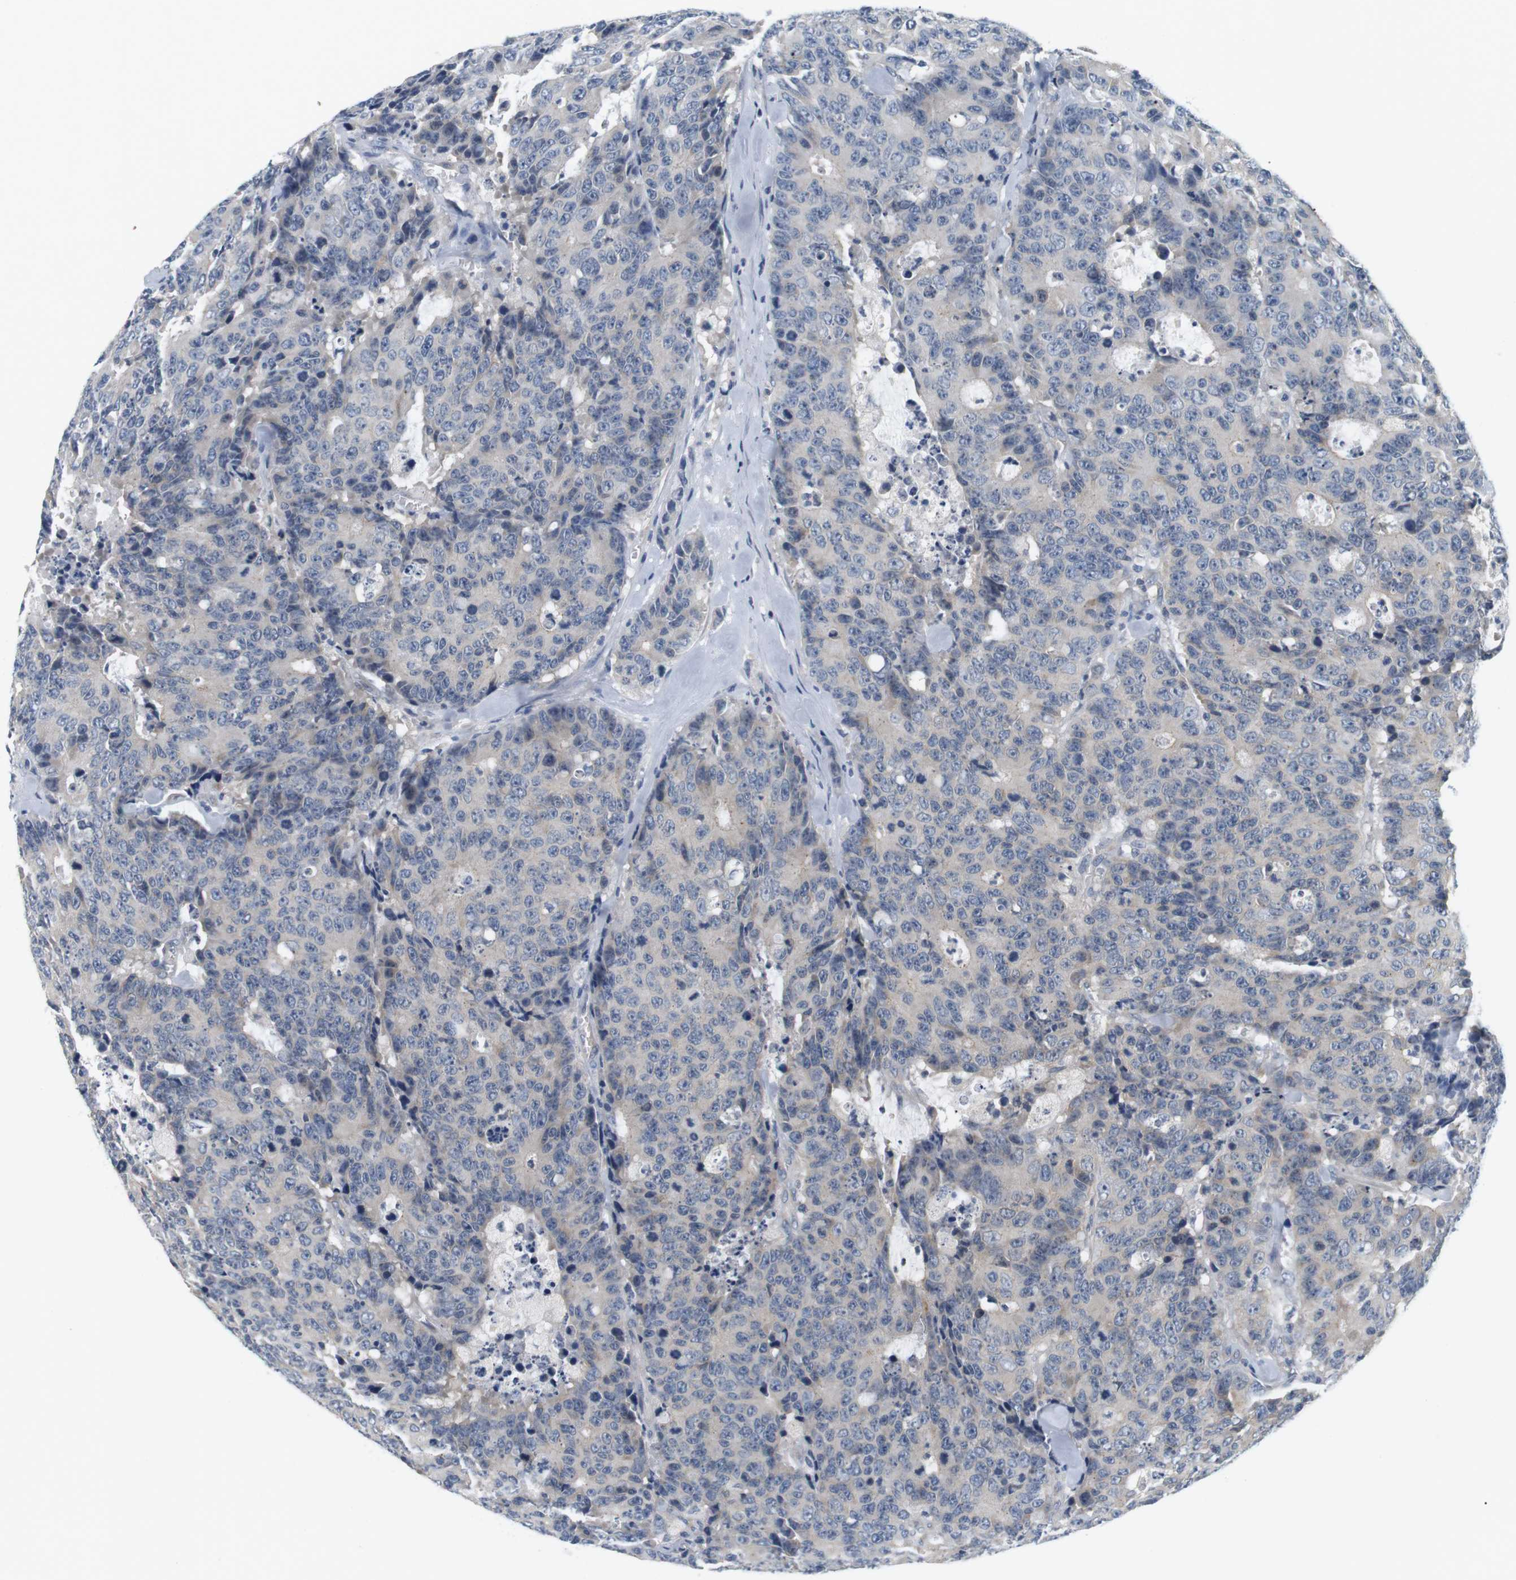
{"staining": {"intensity": "negative", "quantity": "none", "location": "none"}, "tissue": "colorectal cancer", "cell_type": "Tumor cells", "image_type": "cancer", "snomed": [{"axis": "morphology", "description": "Adenocarcinoma, NOS"}, {"axis": "topography", "description": "Colon"}], "caption": "The IHC micrograph has no significant positivity in tumor cells of adenocarcinoma (colorectal) tissue.", "gene": "EVA1C", "patient": {"sex": "female", "age": 86}}